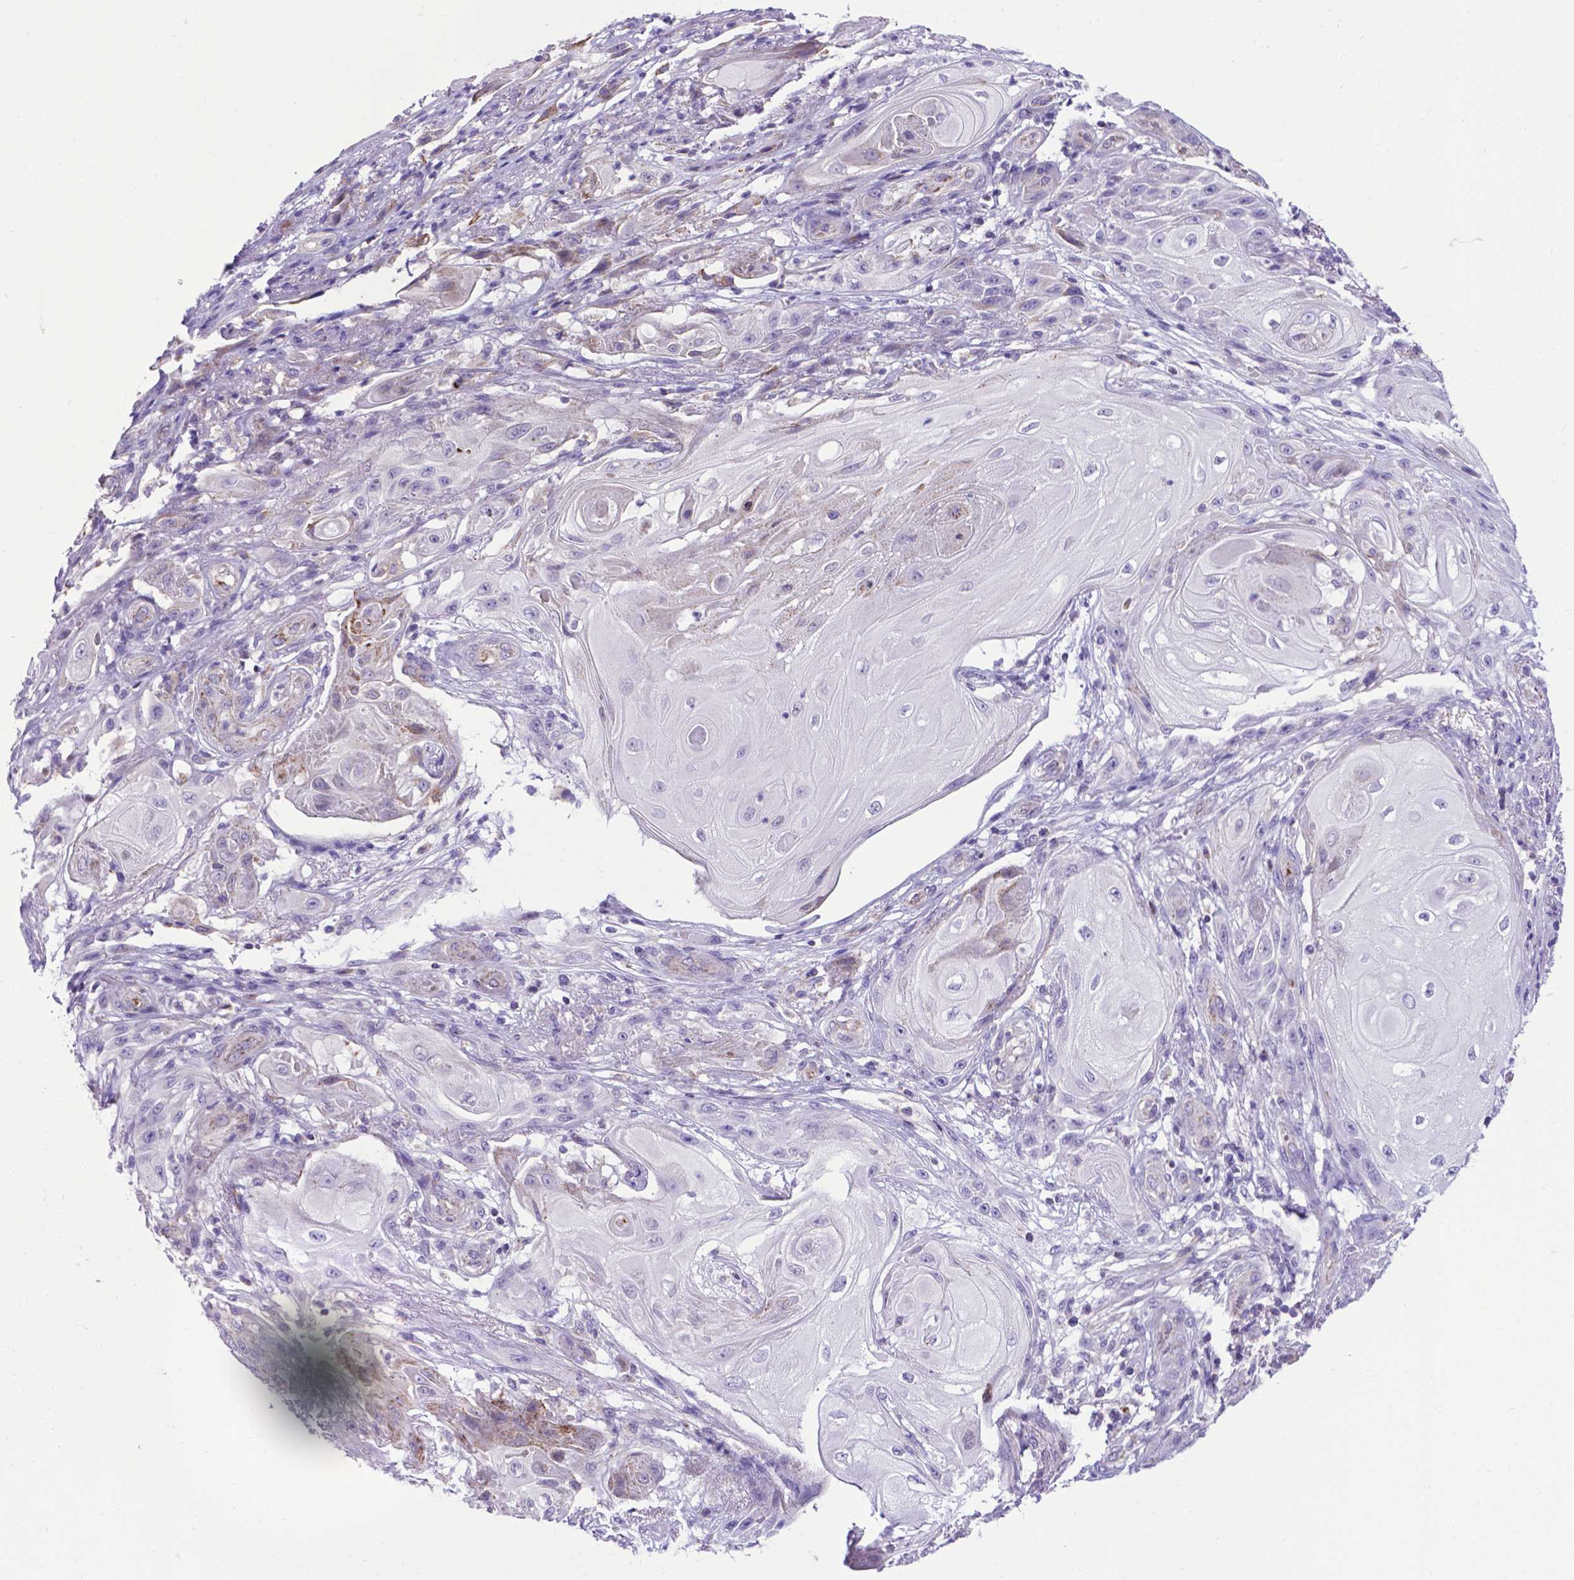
{"staining": {"intensity": "negative", "quantity": "none", "location": "none"}, "tissue": "skin cancer", "cell_type": "Tumor cells", "image_type": "cancer", "snomed": [{"axis": "morphology", "description": "Squamous cell carcinoma, NOS"}, {"axis": "topography", "description": "Skin"}], "caption": "The photomicrograph displays no staining of tumor cells in skin cancer (squamous cell carcinoma).", "gene": "POU3F3", "patient": {"sex": "male", "age": 62}}